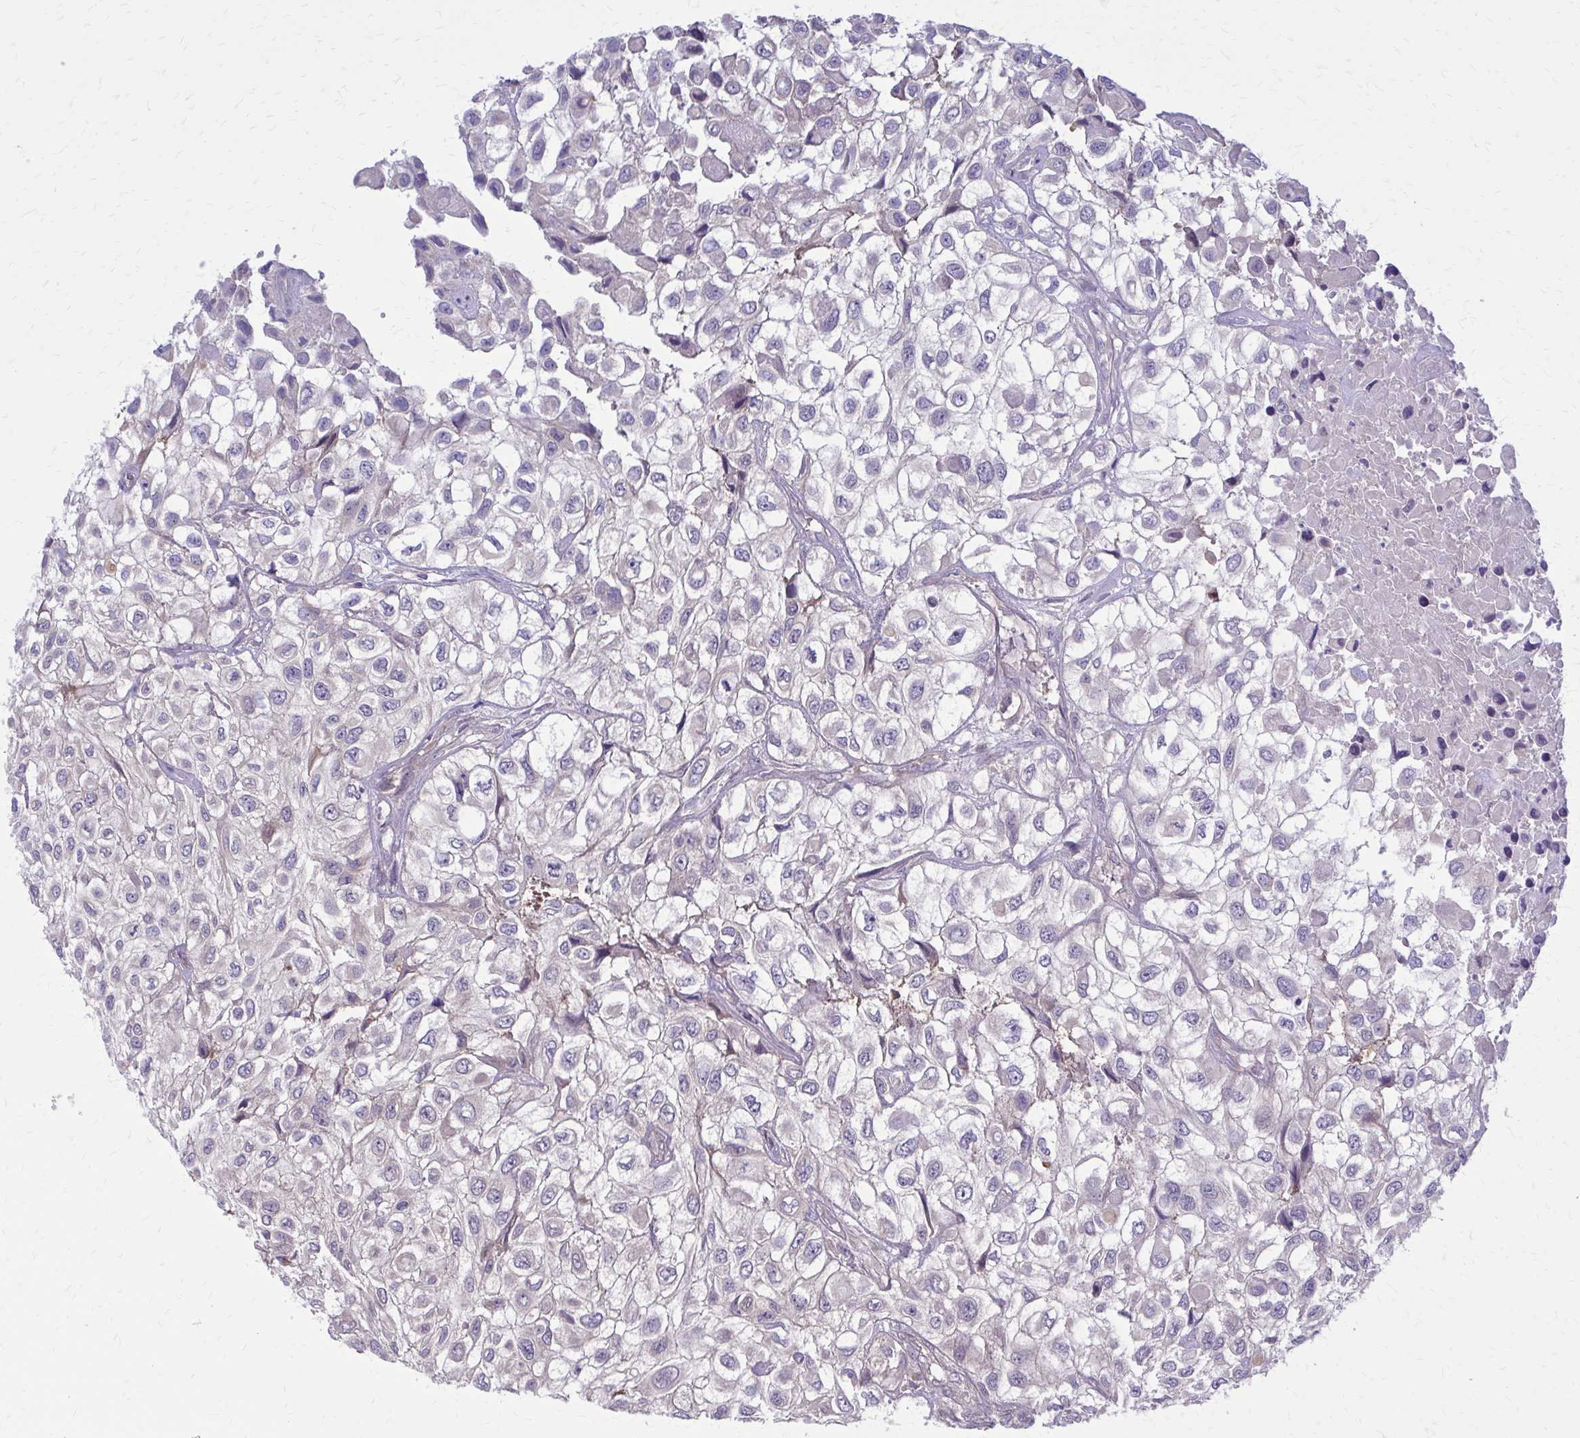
{"staining": {"intensity": "negative", "quantity": "none", "location": "none"}, "tissue": "urothelial cancer", "cell_type": "Tumor cells", "image_type": "cancer", "snomed": [{"axis": "morphology", "description": "Urothelial carcinoma, High grade"}, {"axis": "topography", "description": "Urinary bladder"}], "caption": "The immunohistochemistry (IHC) histopathology image has no significant positivity in tumor cells of urothelial cancer tissue.", "gene": "DBI", "patient": {"sex": "male", "age": 56}}